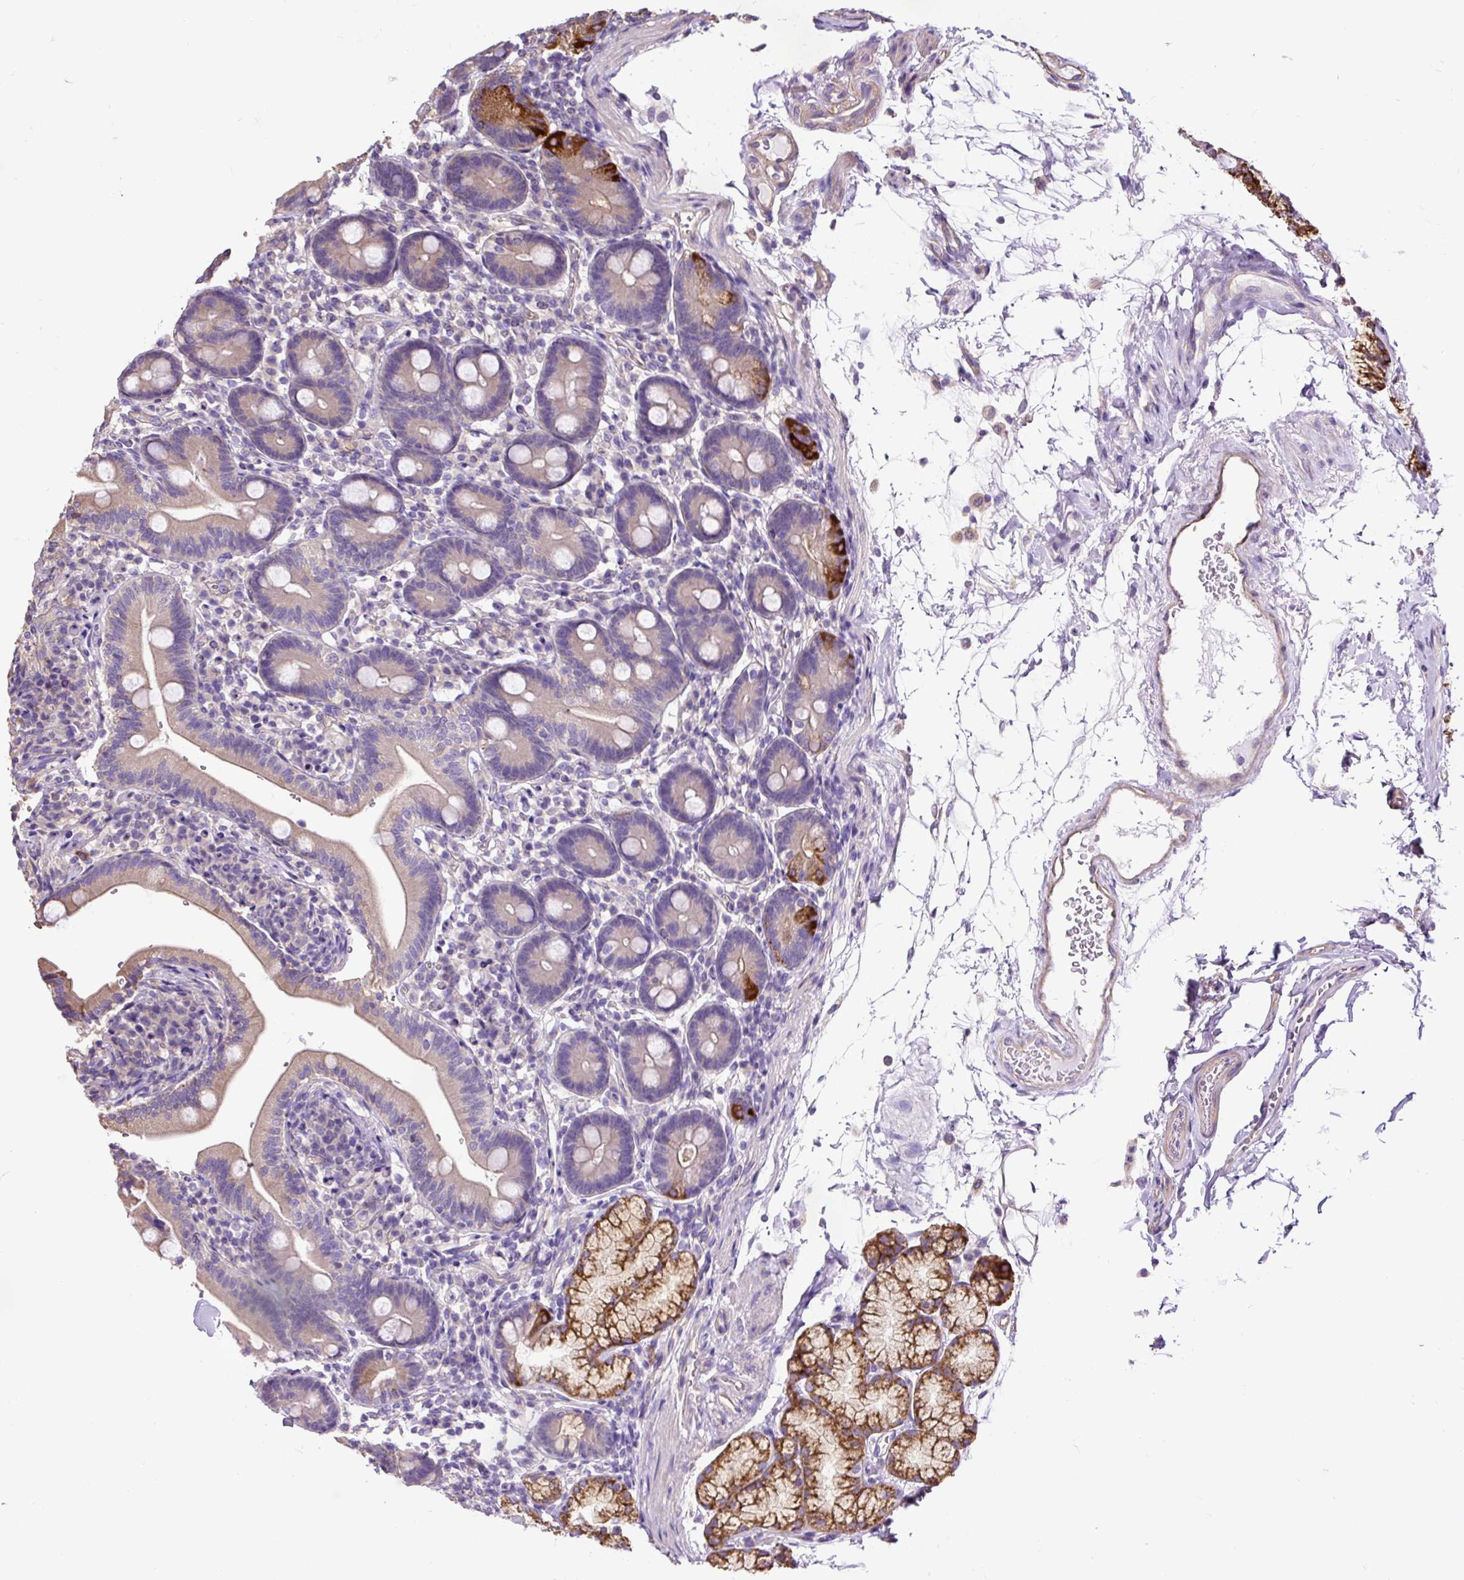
{"staining": {"intensity": "moderate", "quantity": "<25%", "location": "cytoplasmic/membranous"}, "tissue": "duodenum", "cell_type": "Glandular cells", "image_type": "normal", "snomed": [{"axis": "morphology", "description": "Normal tissue, NOS"}, {"axis": "topography", "description": "Duodenum"}], "caption": "Protein analysis of unremarkable duodenum reveals moderate cytoplasmic/membranous positivity in approximately <25% of glandular cells.", "gene": "PDIA2", "patient": {"sex": "female", "age": 67}}